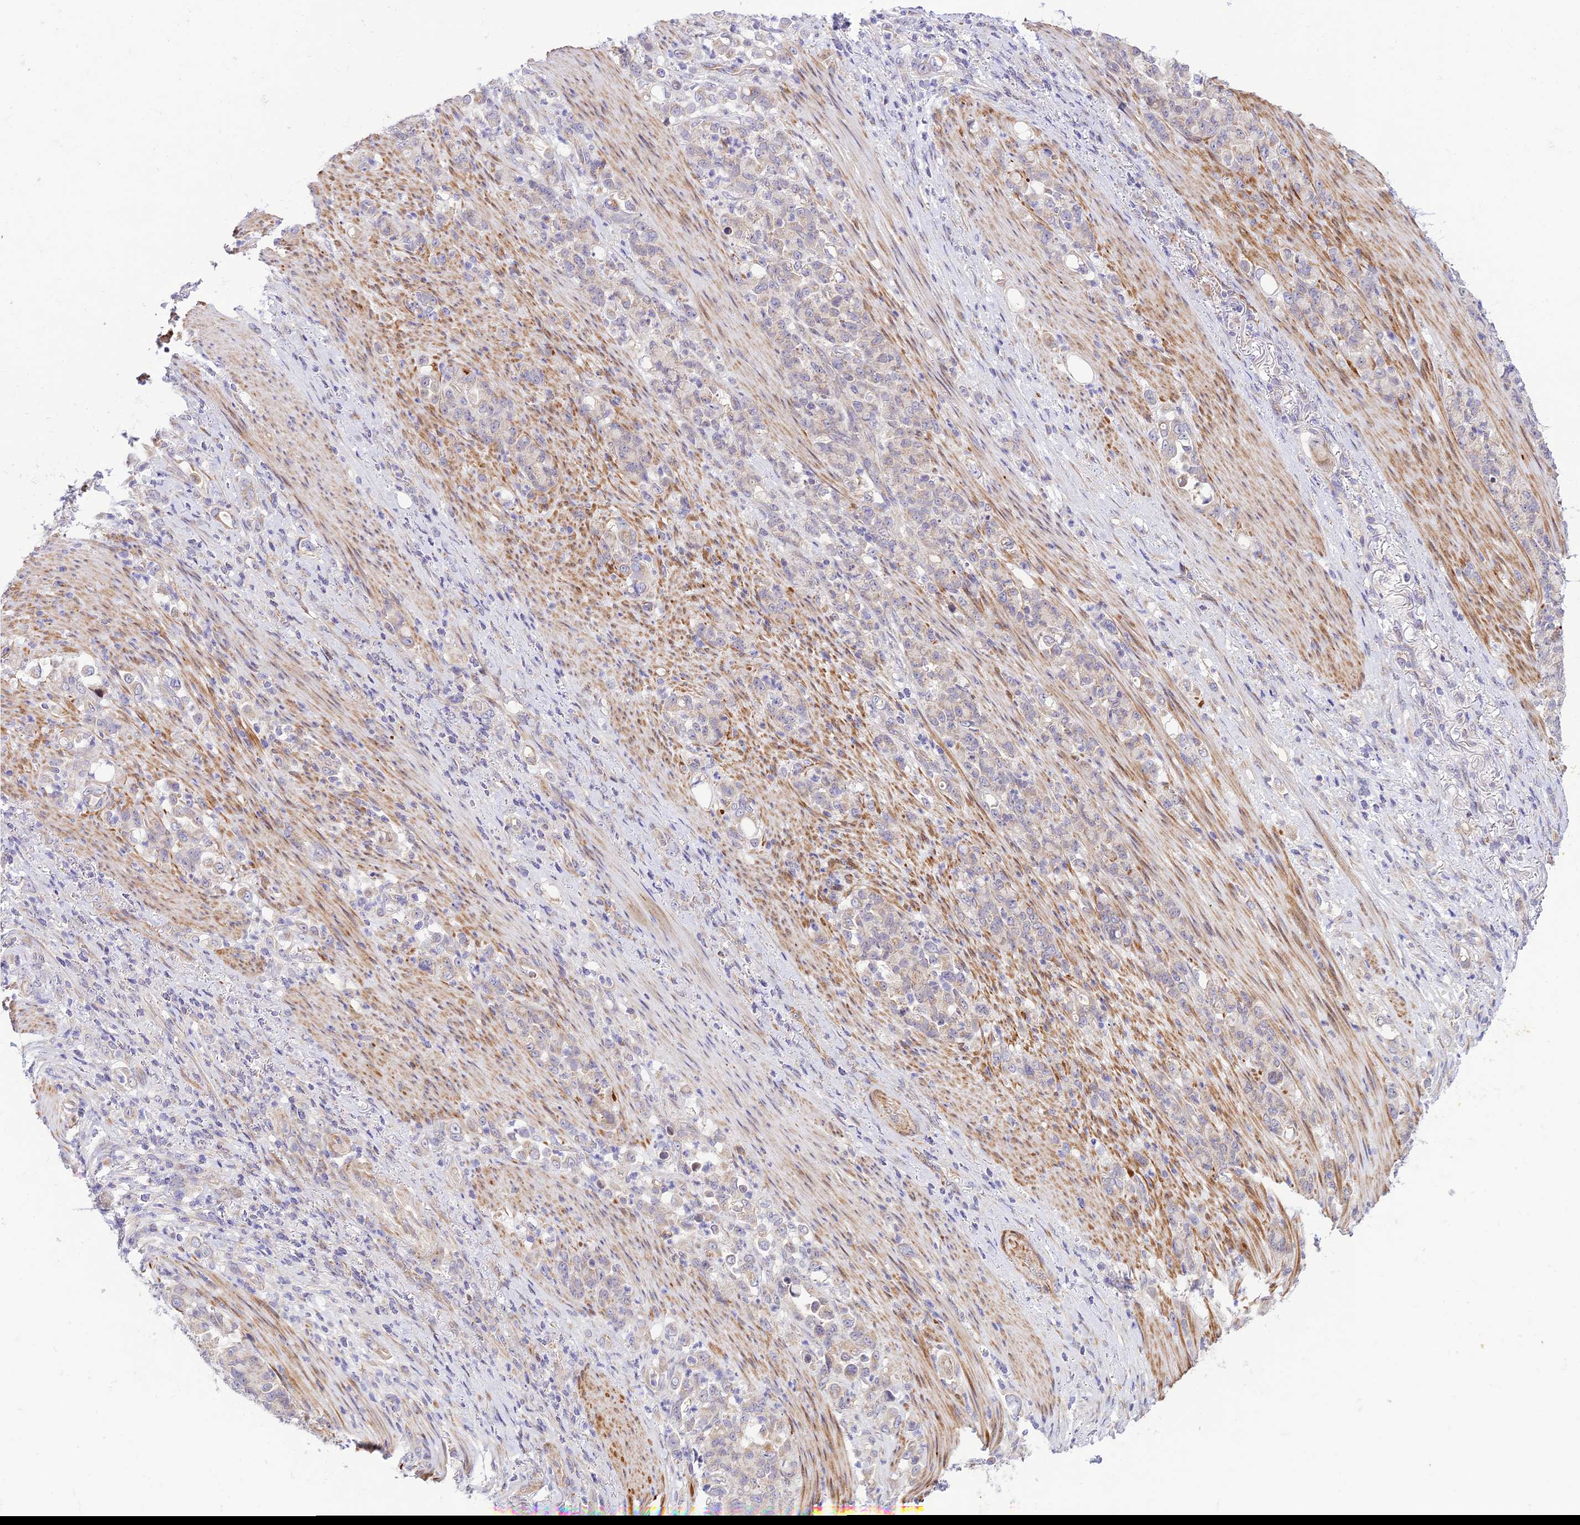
{"staining": {"intensity": "negative", "quantity": "none", "location": "none"}, "tissue": "stomach cancer", "cell_type": "Tumor cells", "image_type": "cancer", "snomed": [{"axis": "morphology", "description": "Normal tissue, NOS"}, {"axis": "morphology", "description": "Adenocarcinoma, NOS"}, {"axis": "topography", "description": "Stomach"}], "caption": "Immunohistochemistry (IHC) image of neoplastic tissue: human stomach adenocarcinoma stained with DAB demonstrates no significant protein positivity in tumor cells.", "gene": "FAM186B", "patient": {"sex": "female", "age": 79}}